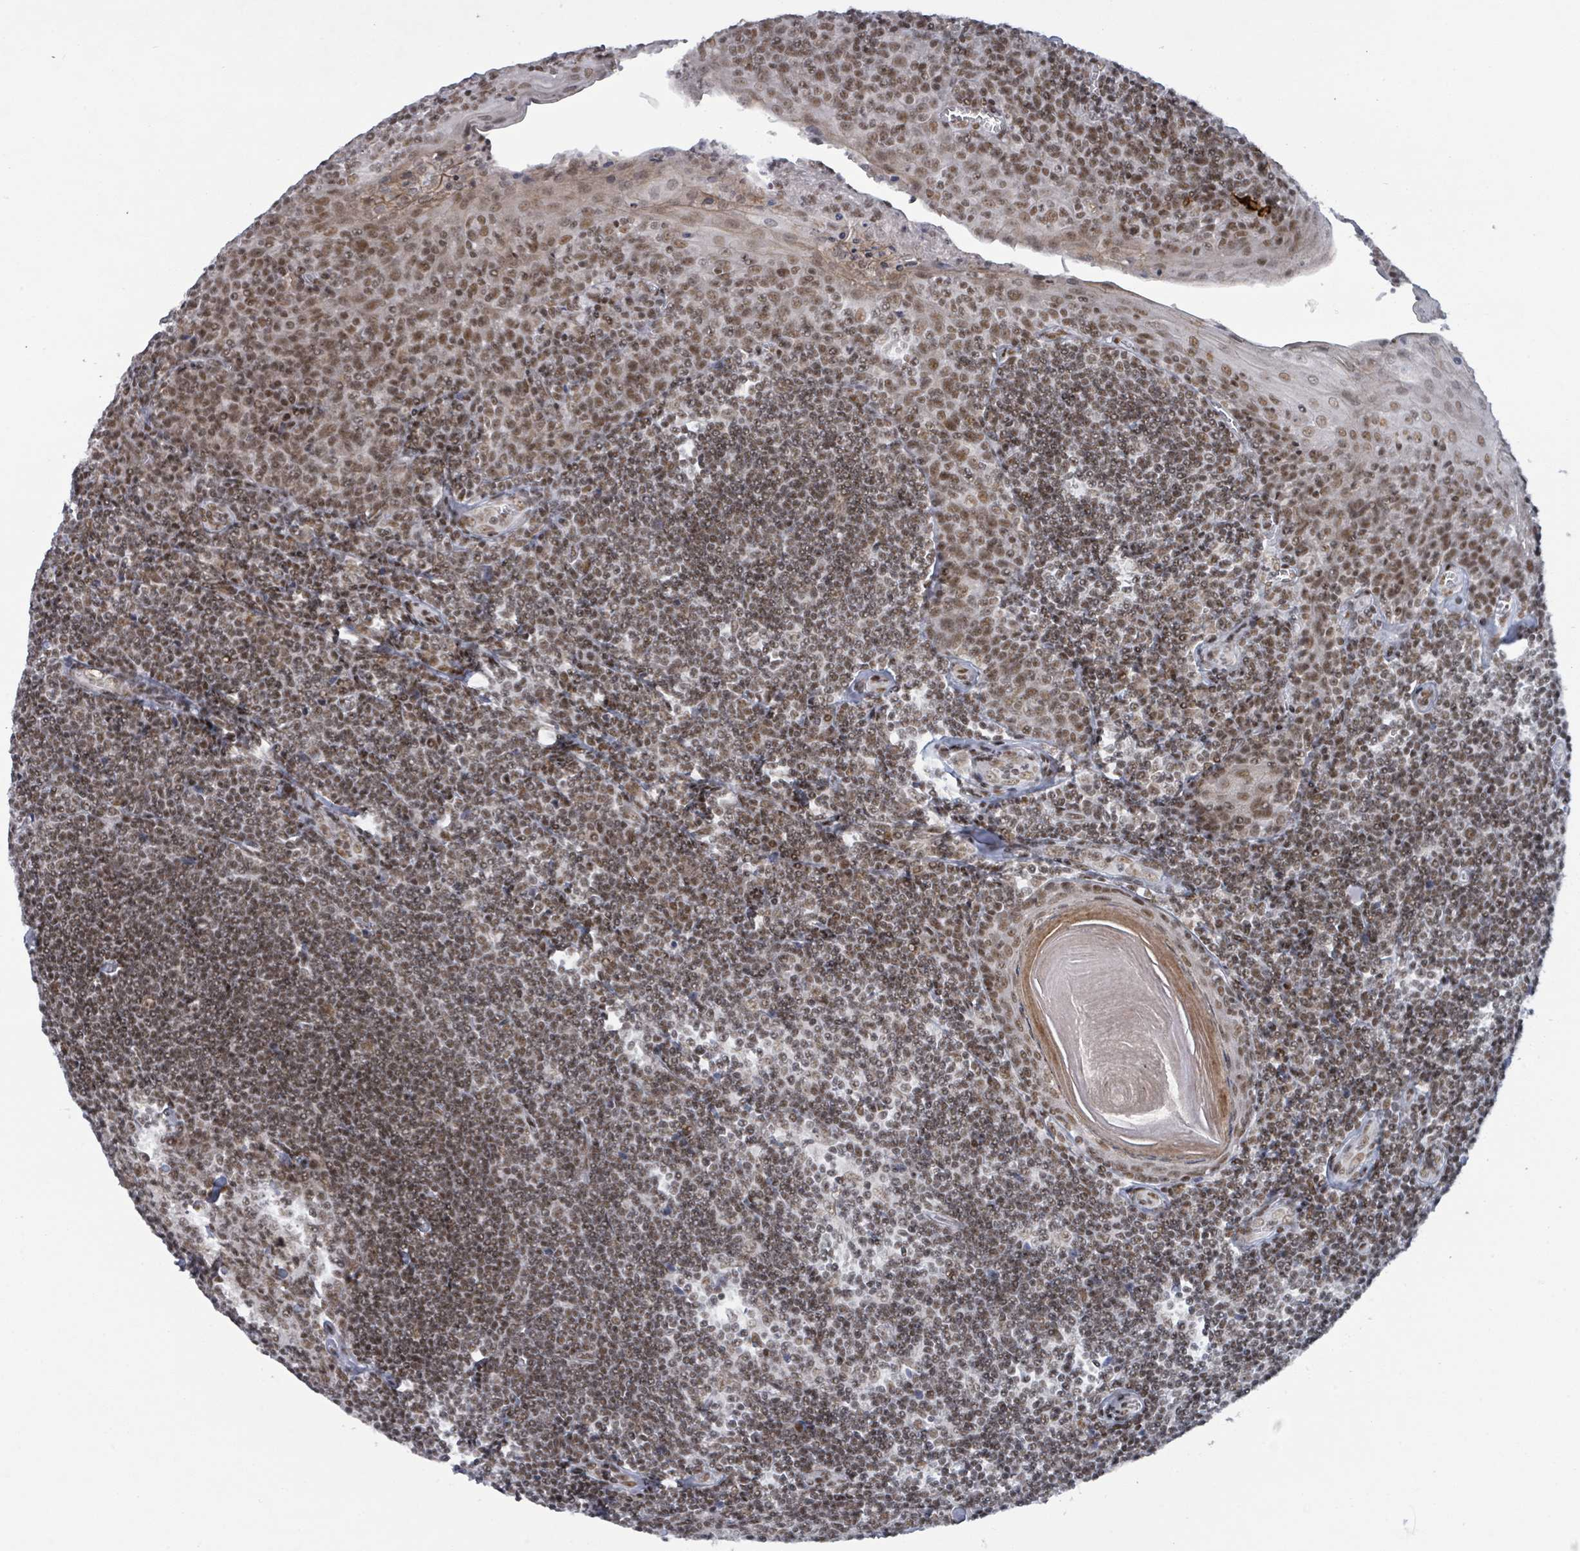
{"staining": {"intensity": "weak", "quantity": "<25%", "location": "nuclear"}, "tissue": "tonsil", "cell_type": "Germinal center cells", "image_type": "normal", "snomed": [{"axis": "morphology", "description": "Normal tissue, NOS"}, {"axis": "topography", "description": "Tonsil"}], "caption": "High power microscopy photomicrograph of an immunohistochemistry image of unremarkable tonsil, revealing no significant expression in germinal center cells.", "gene": "BANP", "patient": {"sex": "male", "age": 27}}